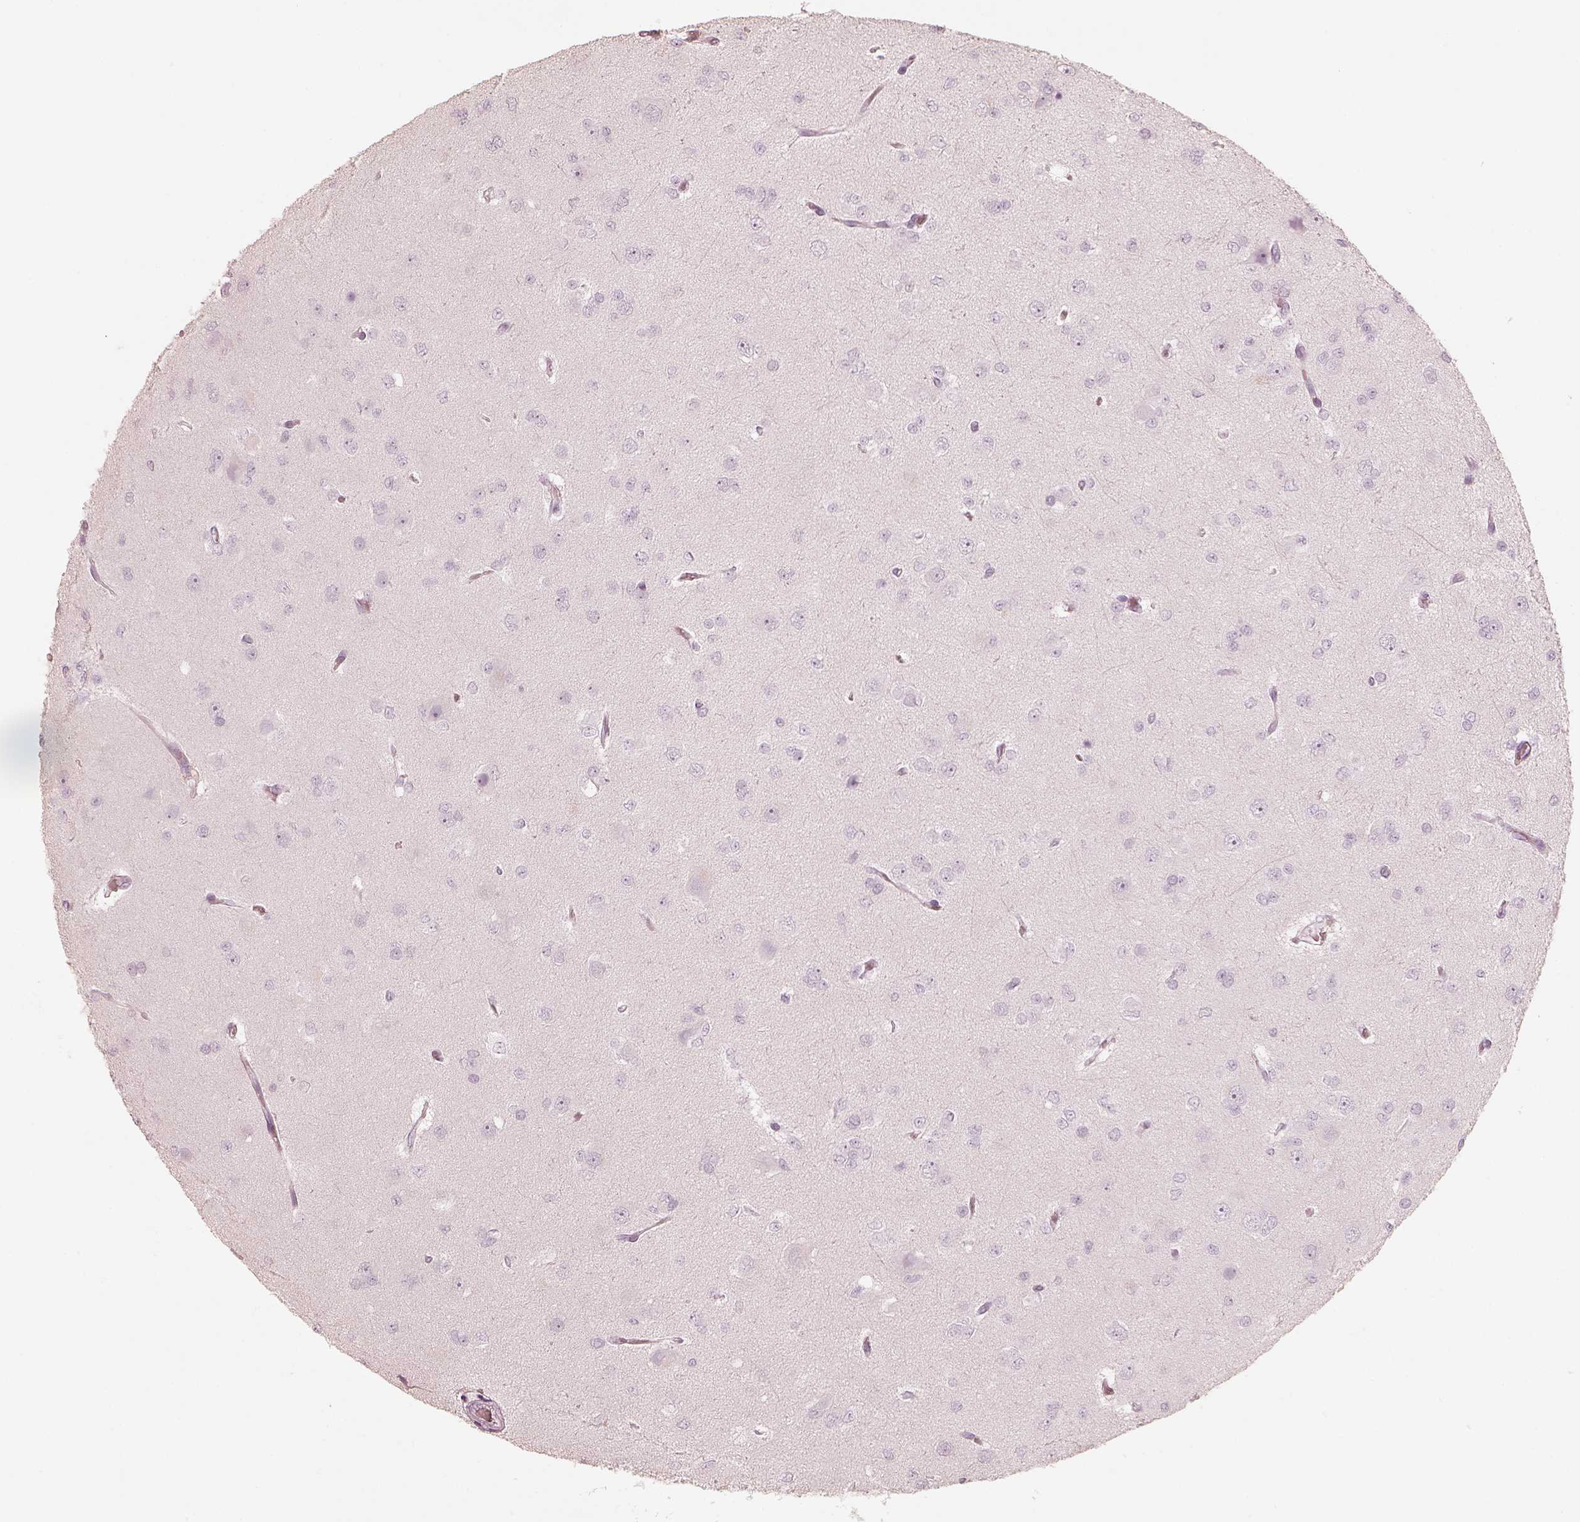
{"staining": {"intensity": "negative", "quantity": "none", "location": "none"}, "tissue": "glioma", "cell_type": "Tumor cells", "image_type": "cancer", "snomed": [{"axis": "morphology", "description": "Glioma, malignant, Low grade"}, {"axis": "topography", "description": "Brain"}], "caption": "Malignant glioma (low-grade) was stained to show a protein in brown. There is no significant positivity in tumor cells. (Stains: DAB IHC with hematoxylin counter stain, Microscopy: brightfield microscopy at high magnification).", "gene": "KRT82", "patient": {"sex": "male", "age": 27}}